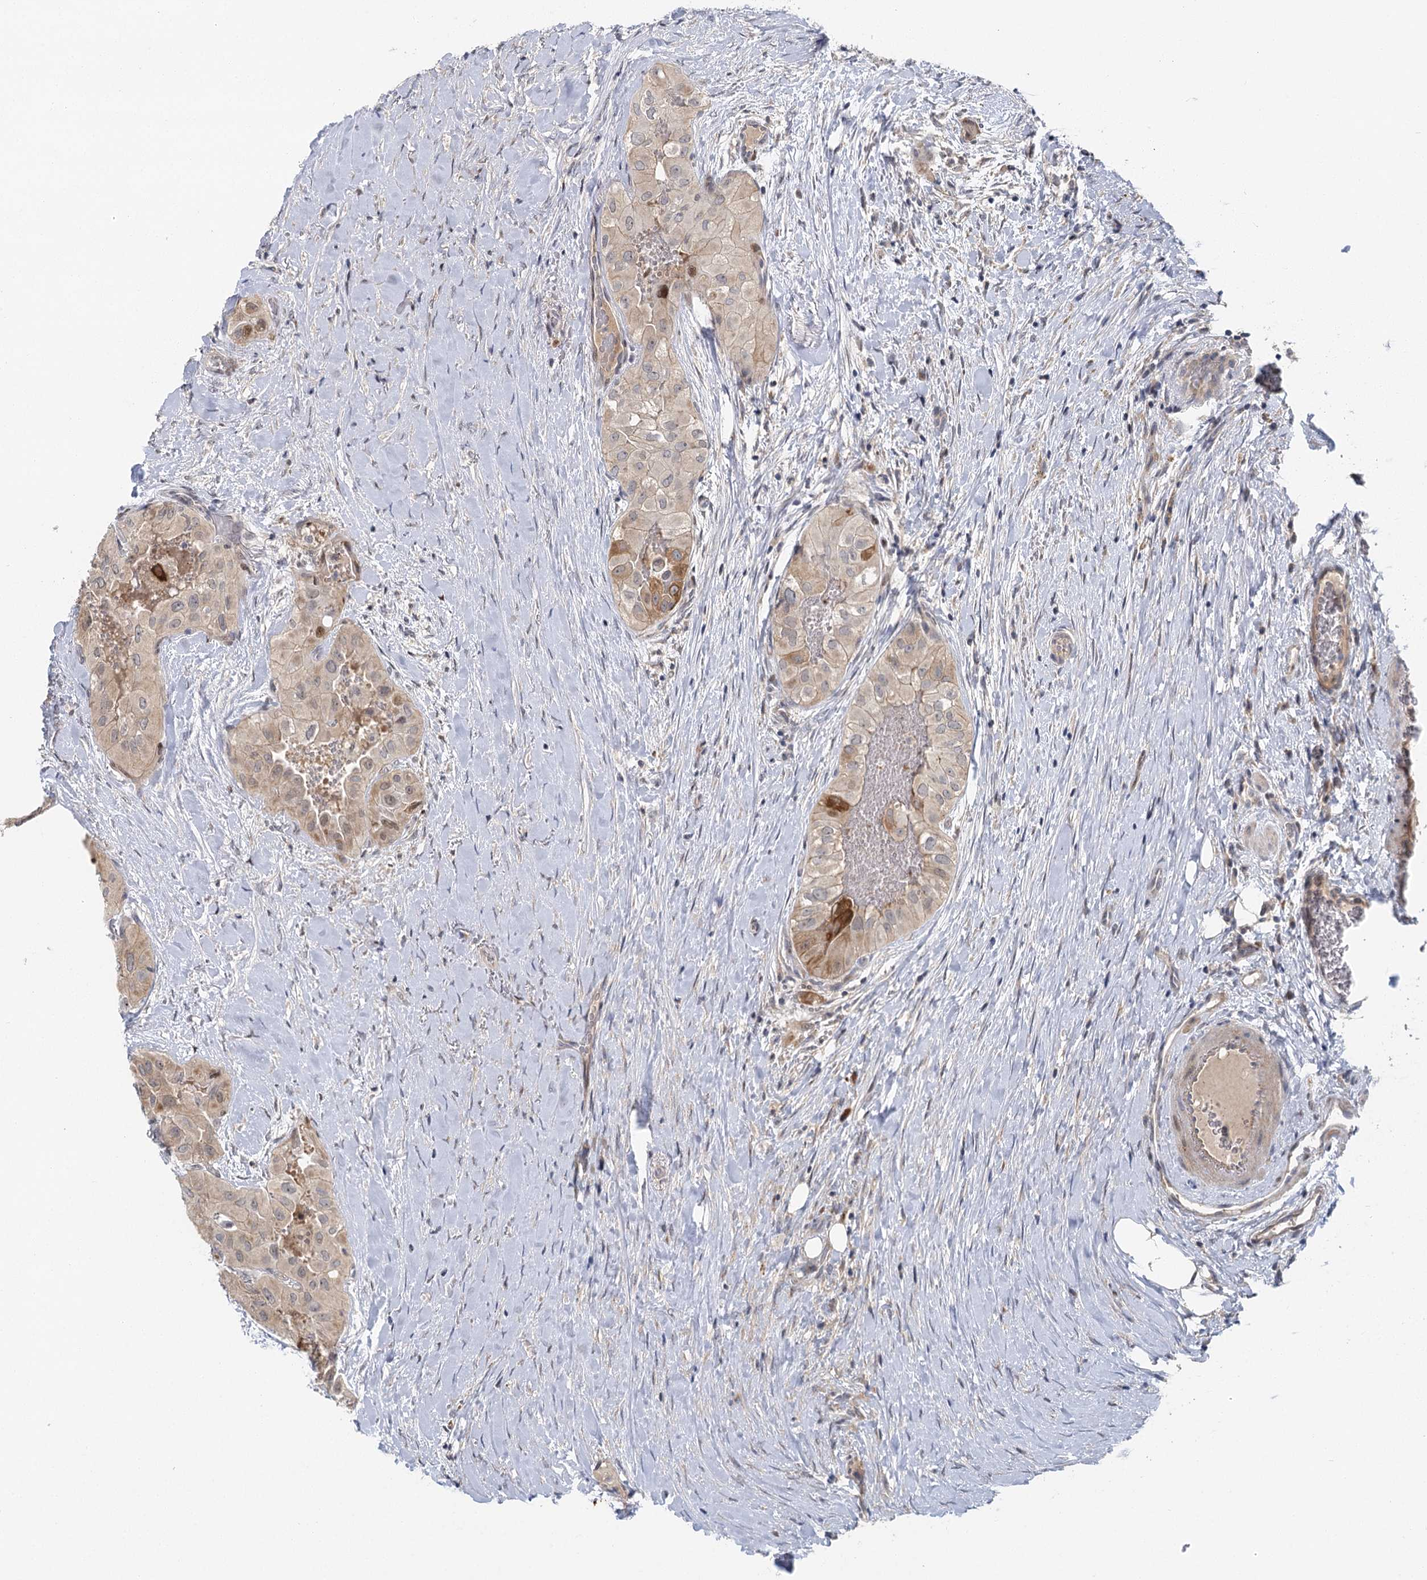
{"staining": {"intensity": "moderate", "quantity": "<25%", "location": "cytoplasmic/membranous"}, "tissue": "thyroid cancer", "cell_type": "Tumor cells", "image_type": "cancer", "snomed": [{"axis": "morphology", "description": "Papillary adenocarcinoma, NOS"}, {"axis": "topography", "description": "Thyroid gland"}], "caption": "Tumor cells display moderate cytoplasmic/membranous positivity in approximately <25% of cells in thyroid cancer (papillary adenocarcinoma).", "gene": "IL11RA", "patient": {"sex": "female", "age": 59}}